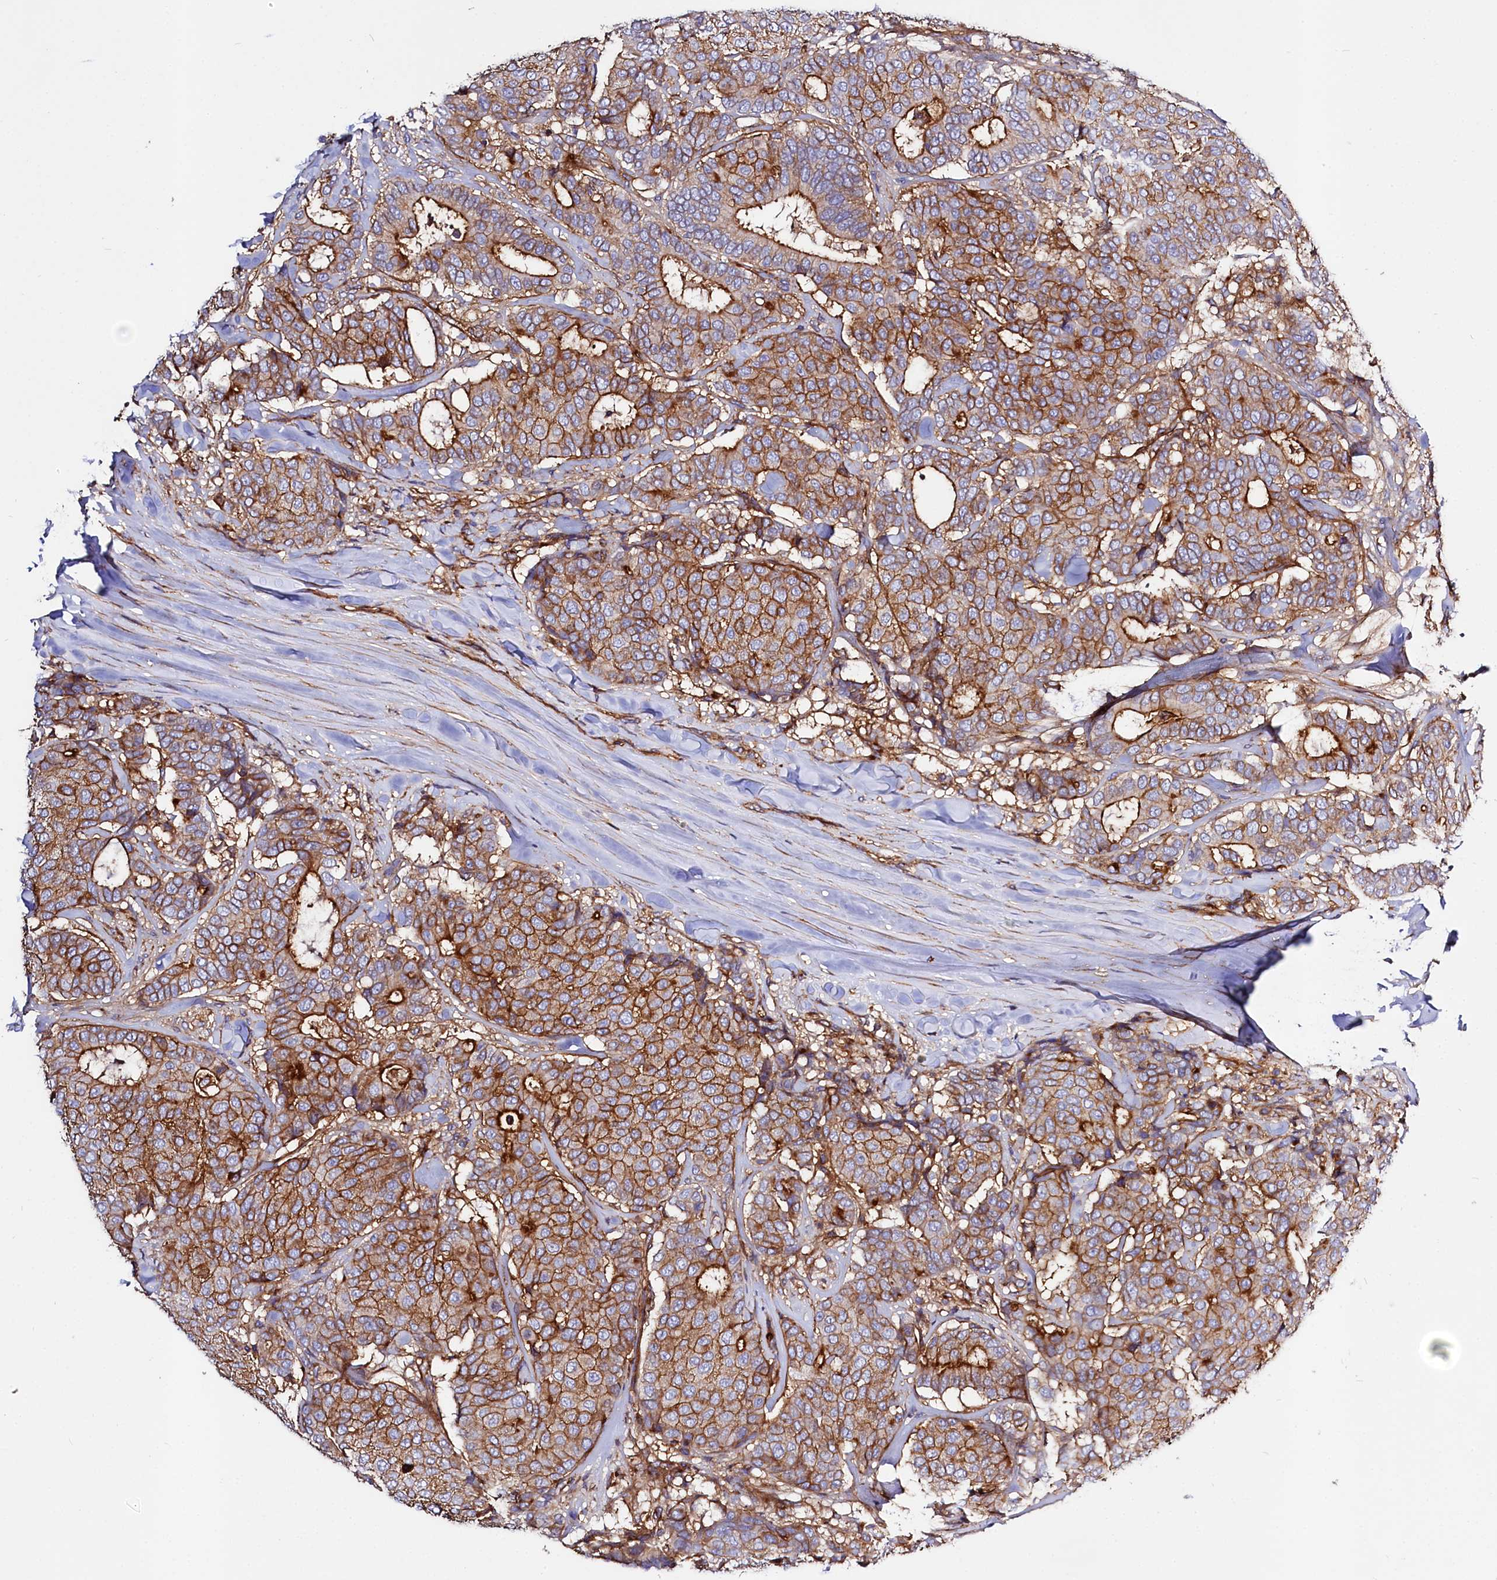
{"staining": {"intensity": "moderate", "quantity": ">75%", "location": "cytoplasmic/membranous"}, "tissue": "breast cancer", "cell_type": "Tumor cells", "image_type": "cancer", "snomed": [{"axis": "morphology", "description": "Duct carcinoma"}, {"axis": "topography", "description": "Breast"}], "caption": "Moderate cytoplasmic/membranous positivity is appreciated in about >75% of tumor cells in breast invasive ductal carcinoma.", "gene": "ANO6", "patient": {"sex": "female", "age": 75}}